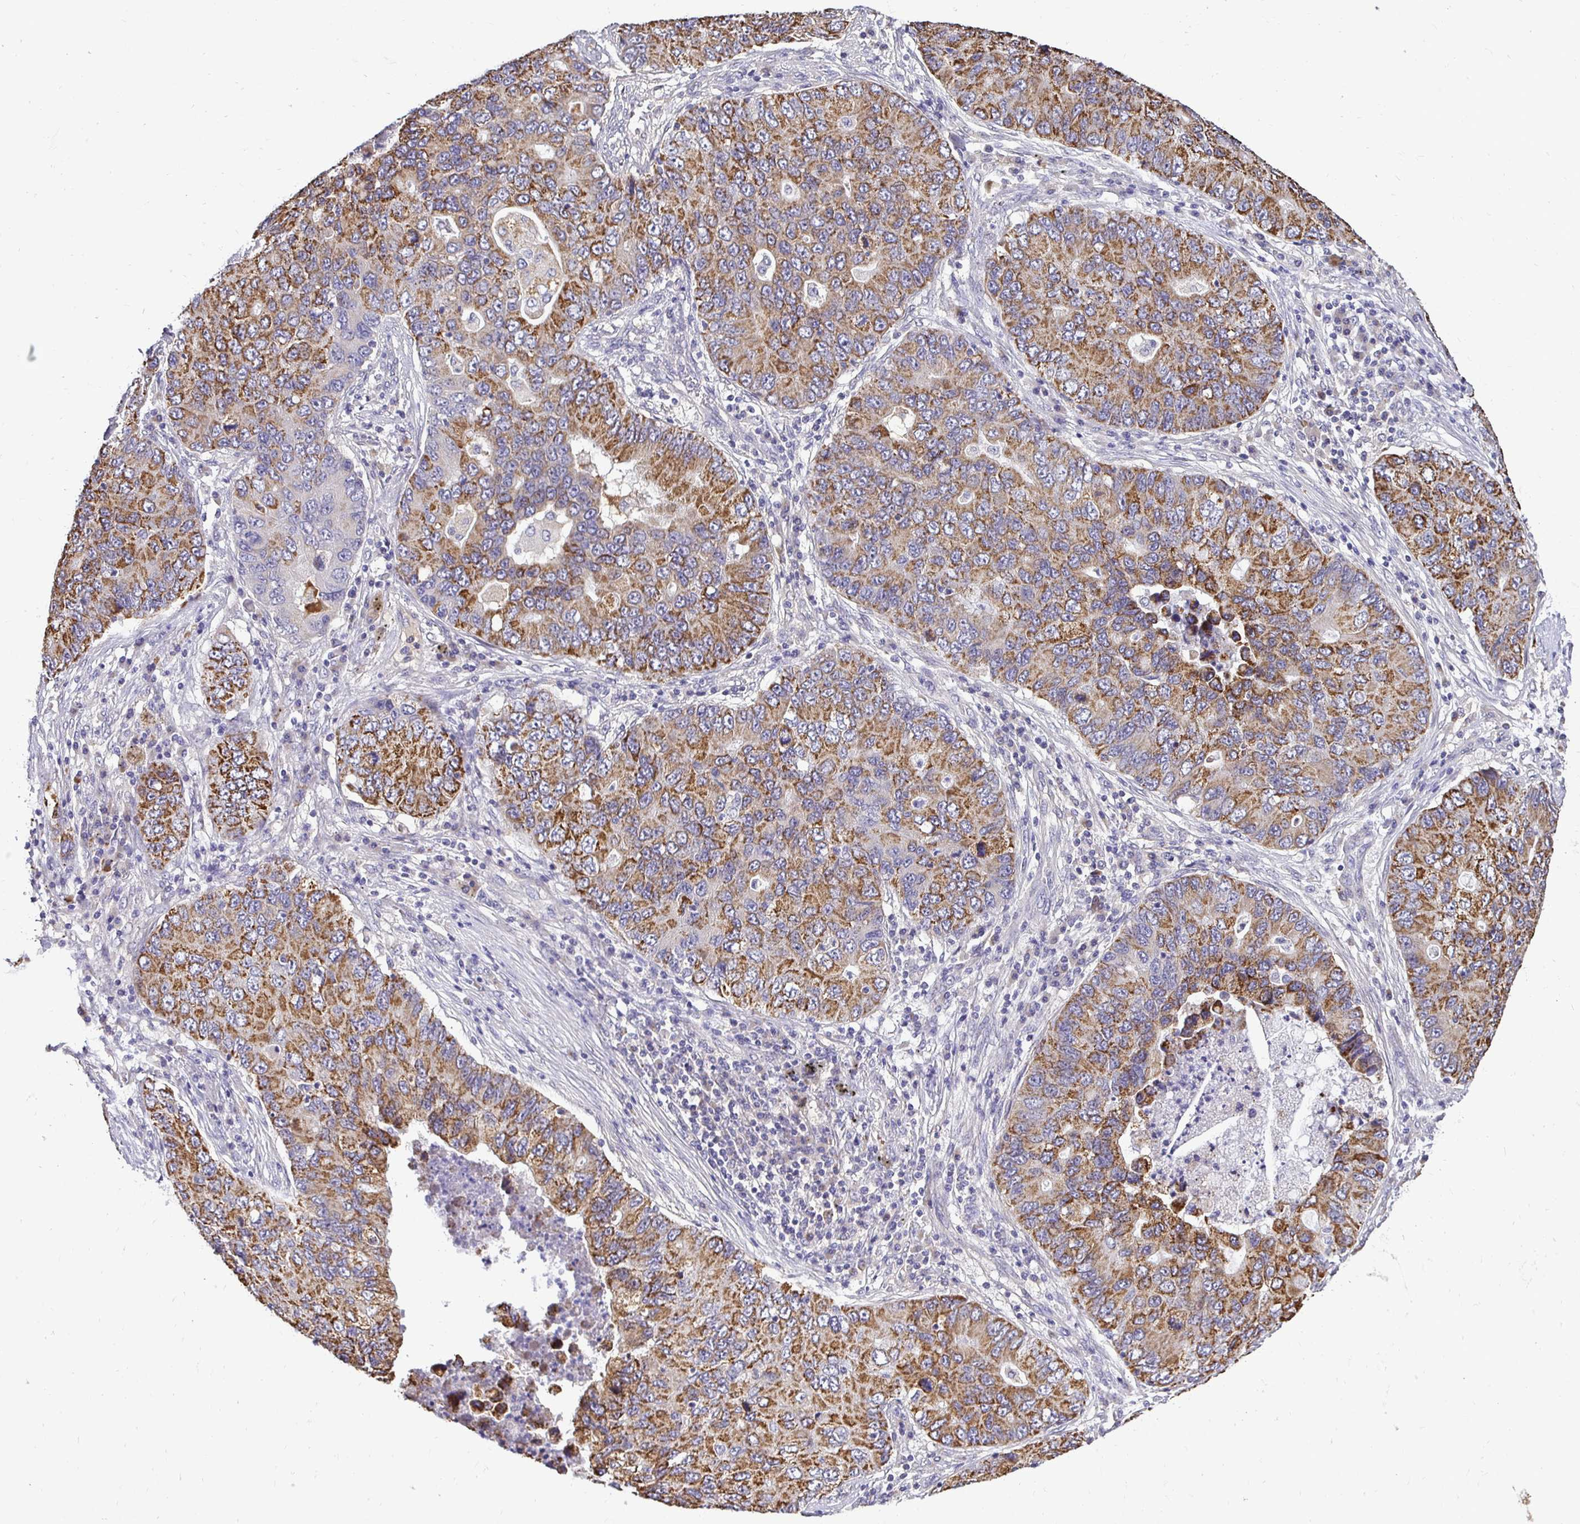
{"staining": {"intensity": "moderate", "quantity": ">75%", "location": "cytoplasmic/membranous"}, "tissue": "lung cancer", "cell_type": "Tumor cells", "image_type": "cancer", "snomed": [{"axis": "morphology", "description": "Adenocarcinoma, NOS"}, {"axis": "morphology", "description": "Adenocarcinoma, metastatic, NOS"}, {"axis": "topography", "description": "Lymph node"}, {"axis": "topography", "description": "Lung"}], "caption": "Protein expression analysis of human lung cancer (adenocarcinoma) reveals moderate cytoplasmic/membranous expression in about >75% of tumor cells.", "gene": "RHEBL1", "patient": {"sex": "female", "age": 54}}